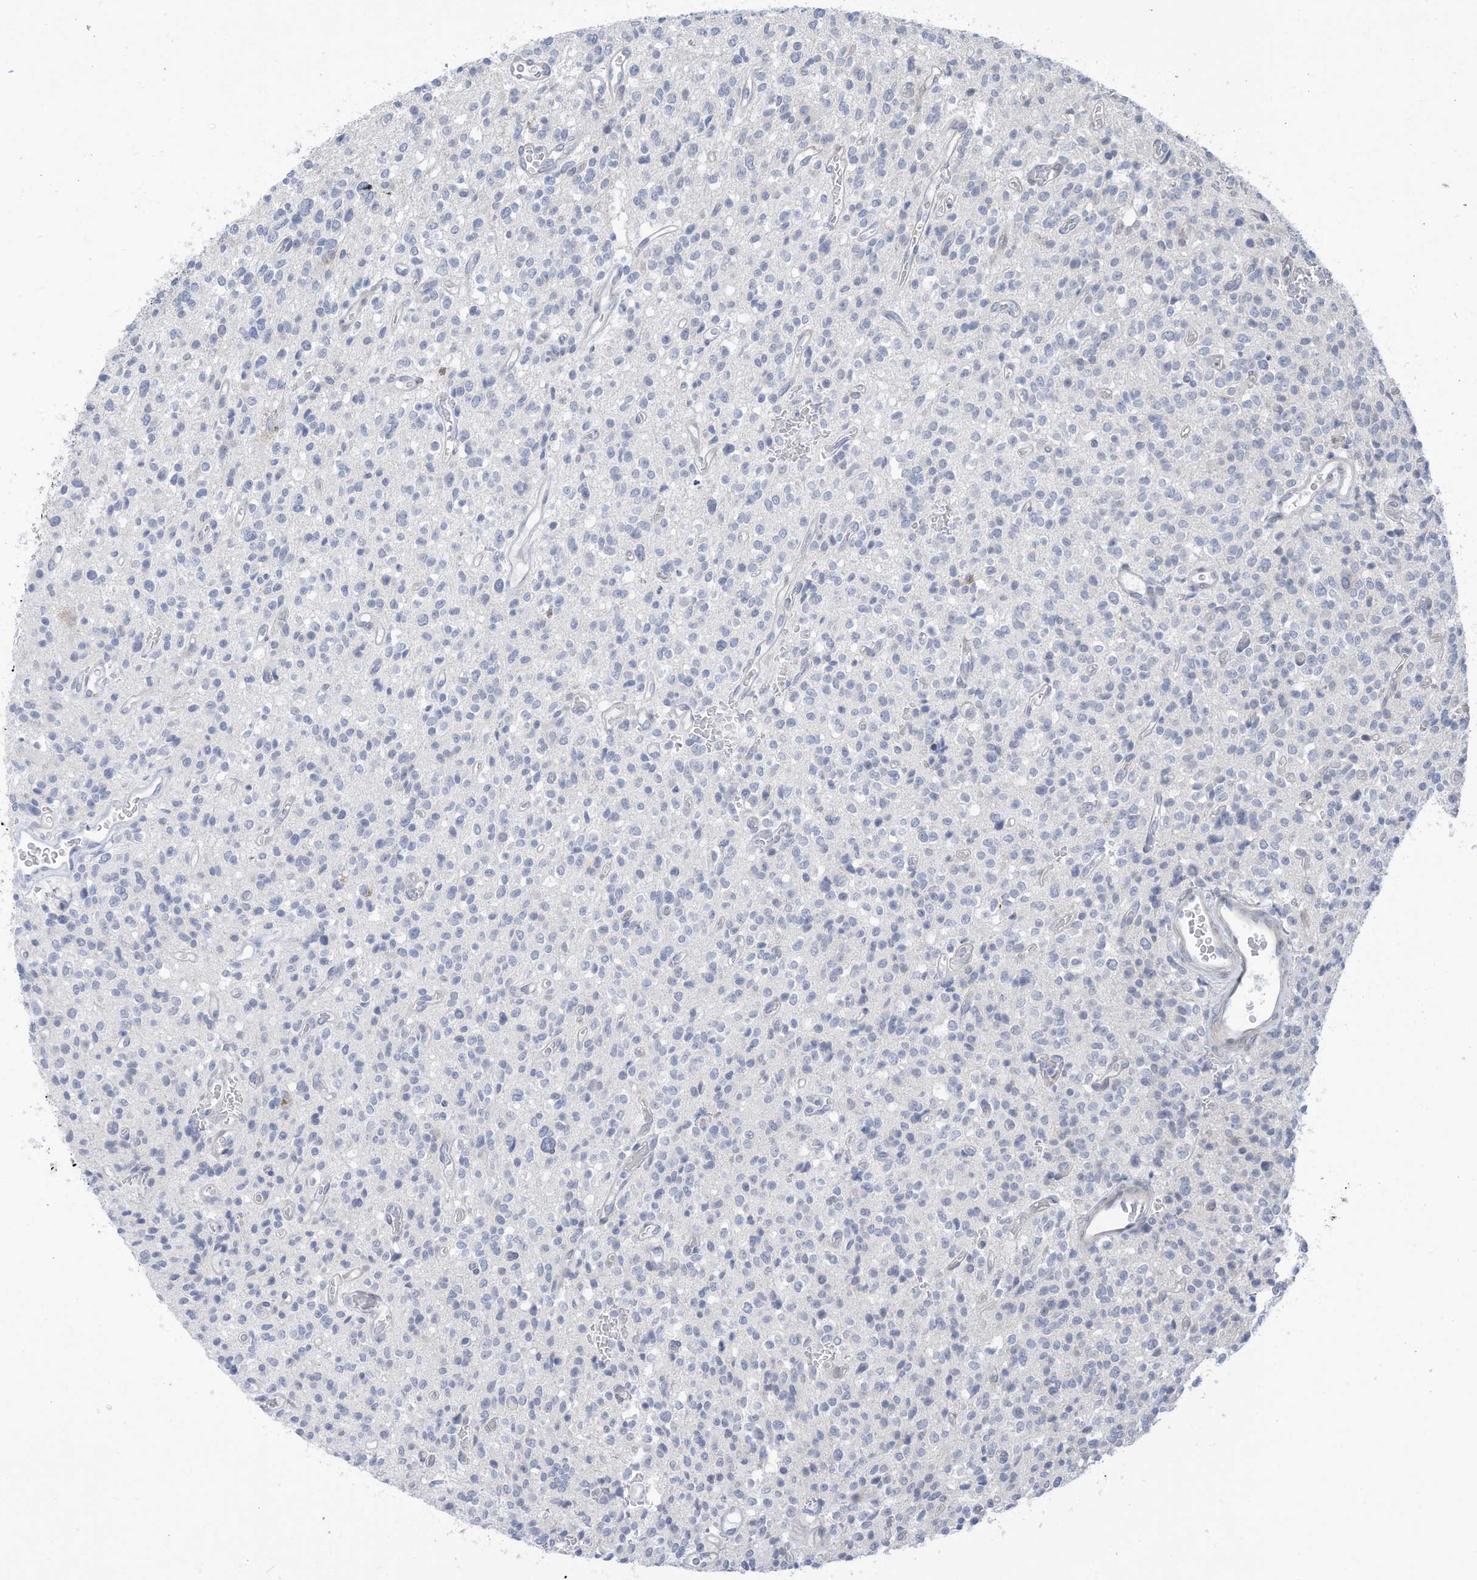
{"staining": {"intensity": "negative", "quantity": "none", "location": "none"}, "tissue": "glioma", "cell_type": "Tumor cells", "image_type": "cancer", "snomed": [{"axis": "morphology", "description": "Glioma, malignant, High grade"}, {"axis": "topography", "description": "Brain"}], "caption": "Tumor cells show no significant expression in glioma.", "gene": "ZNF292", "patient": {"sex": "male", "age": 34}}